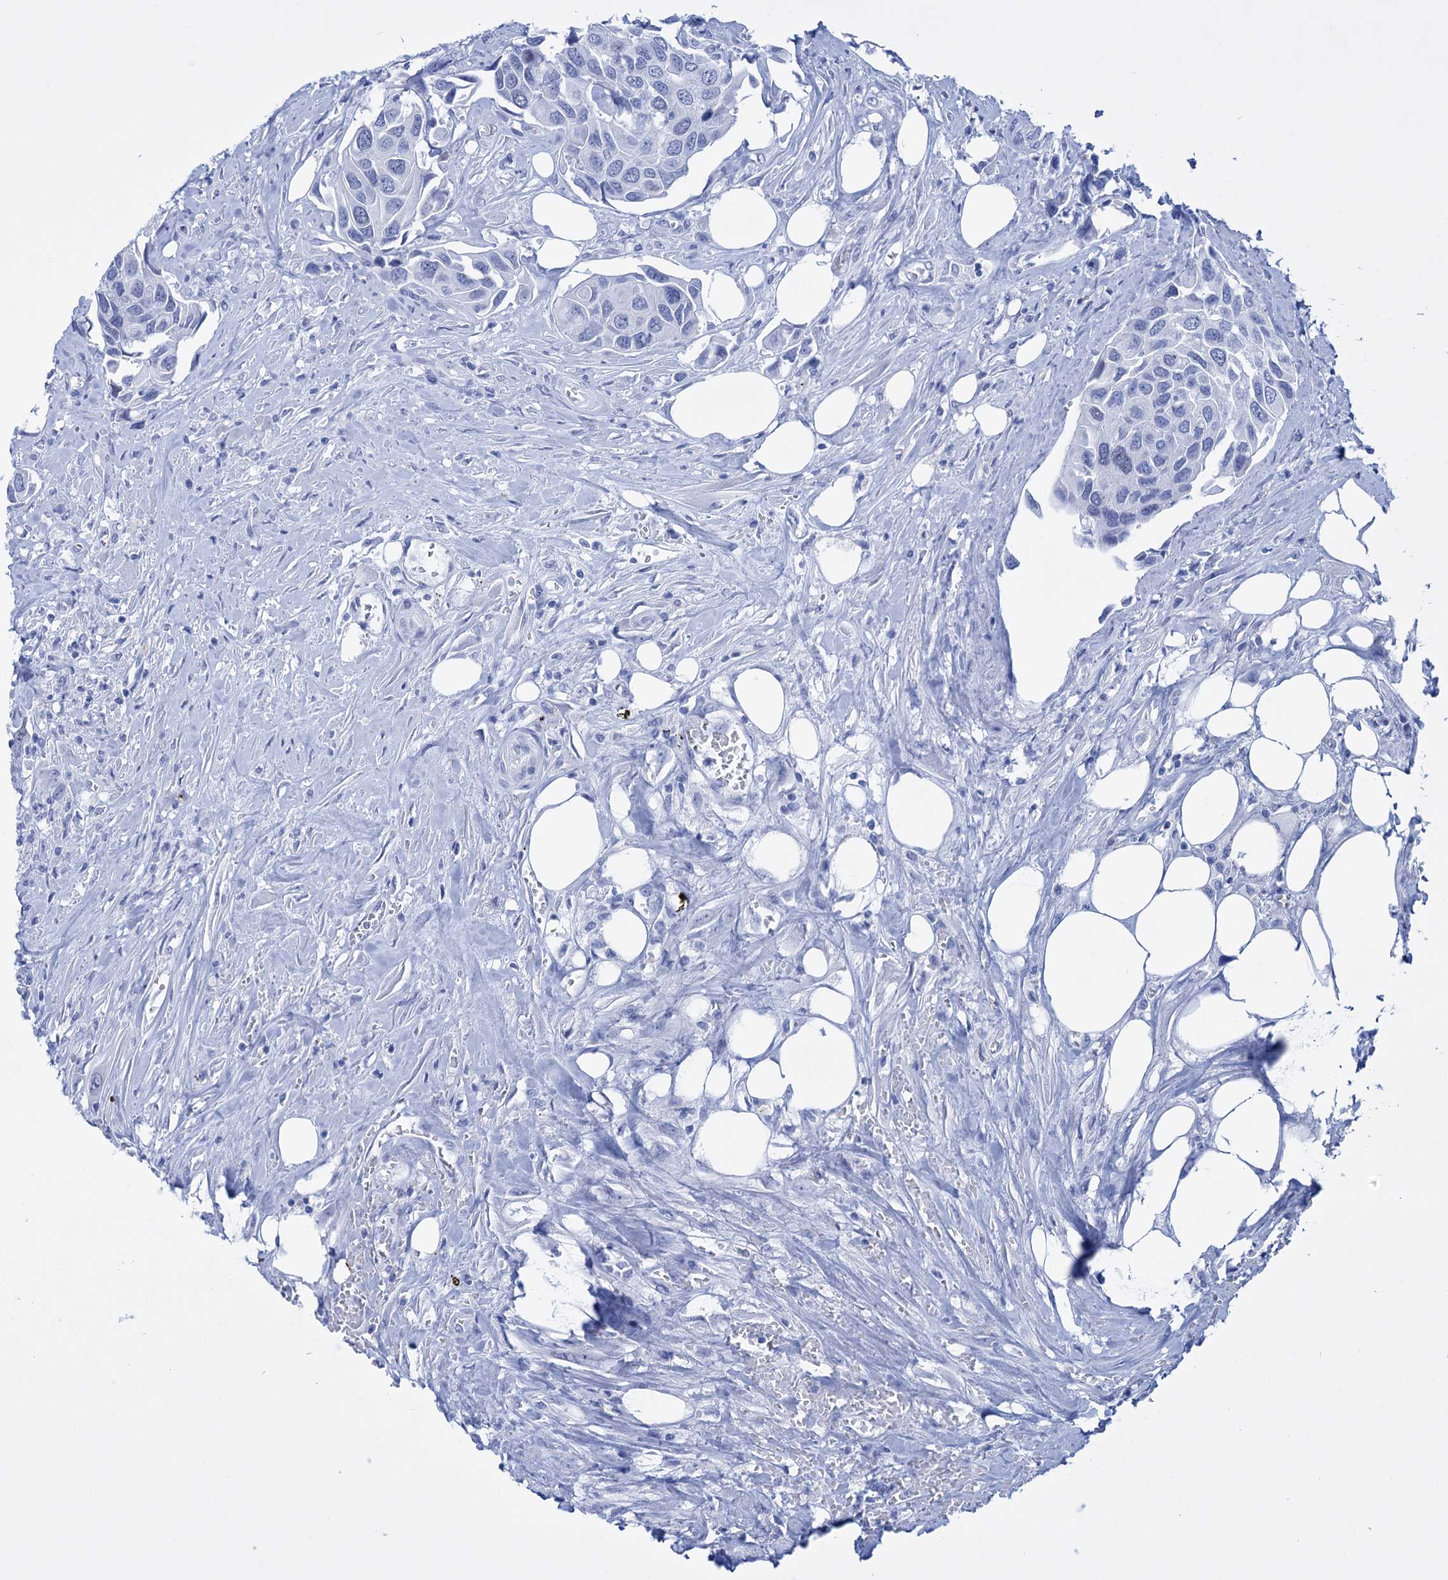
{"staining": {"intensity": "negative", "quantity": "none", "location": "none"}, "tissue": "urothelial cancer", "cell_type": "Tumor cells", "image_type": "cancer", "snomed": [{"axis": "morphology", "description": "Urothelial carcinoma, High grade"}, {"axis": "topography", "description": "Urinary bladder"}], "caption": "Immunohistochemistry (IHC) of urothelial cancer reveals no positivity in tumor cells.", "gene": "FBXW12", "patient": {"sex": "male", "age": 74}}